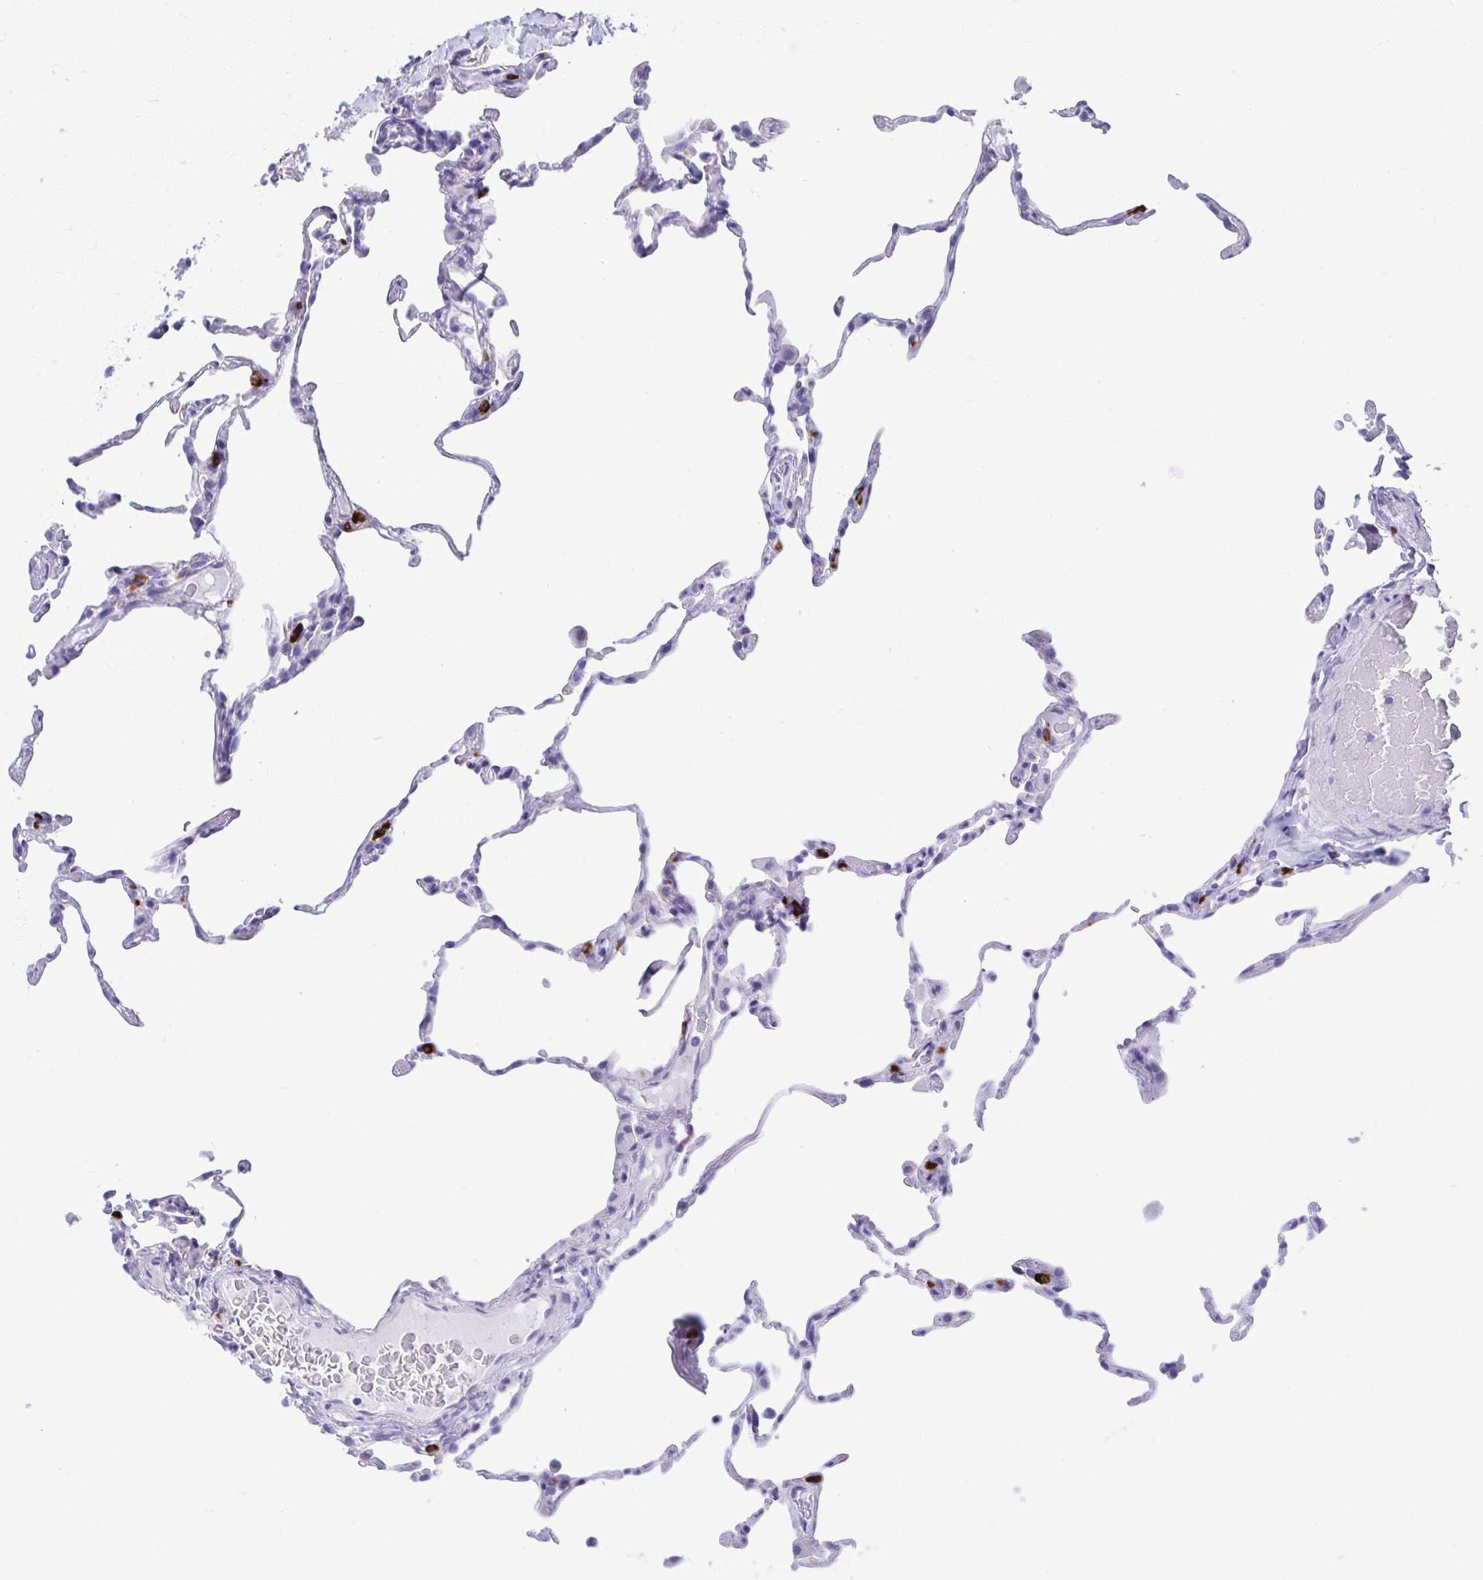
{"staining": {"intensity": "negative", "quantity": "none", "location": "none"}, "tissue": "lung", "cell_type": "Alveolar cells", "image_type": "normal", "snomed": [{"axis": "morphology", "description": "Normal tissue, NOS"}, {"axis": "topography", "description": "Lung"}], "caption": "This is an immunohistochemistry image of normal human lung. There is no expression in alveolar cells.", "gene": "SHISA8", "patient": {"sex": "female", "age": 57}}